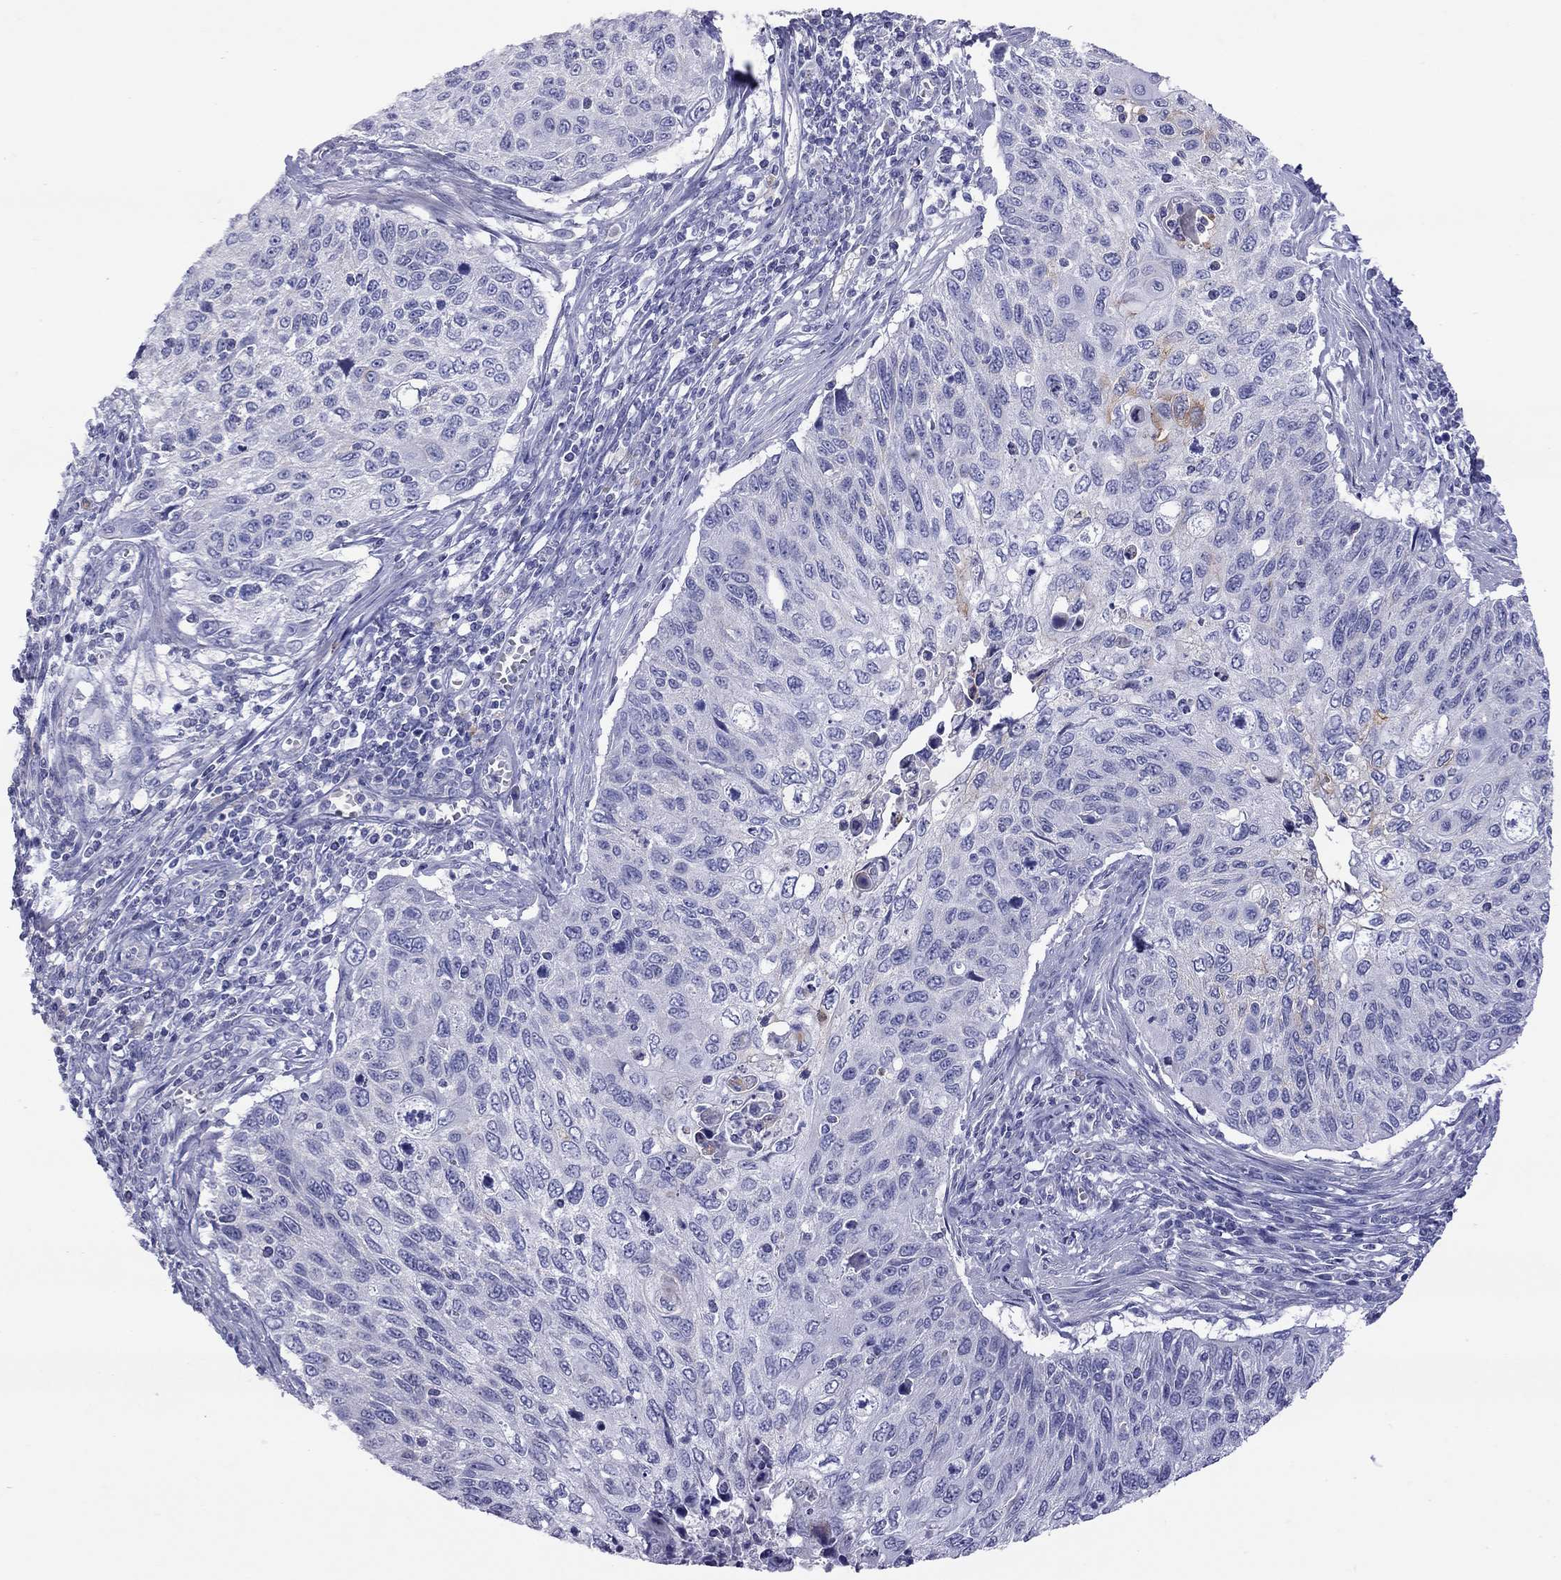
{"staining": {"intensity": "negative", "quantity": "none", "location": "none"}, "tissue": "cervical cancer", "cell_type": "Tumor cells", "image_type": "cancer", "snomed": [{"axis": "morphology", "description": "Squamous cell carcinoma, NOS"}, {"axis": "topography", "description": "Cervix"}], "caption": "A photomicrograph of human cervical cancer (squamous cell carcinoma) is negative for staining in tumor cells.", "gene": "MUC16", "patient": {"sex": "female", "age": 70}}